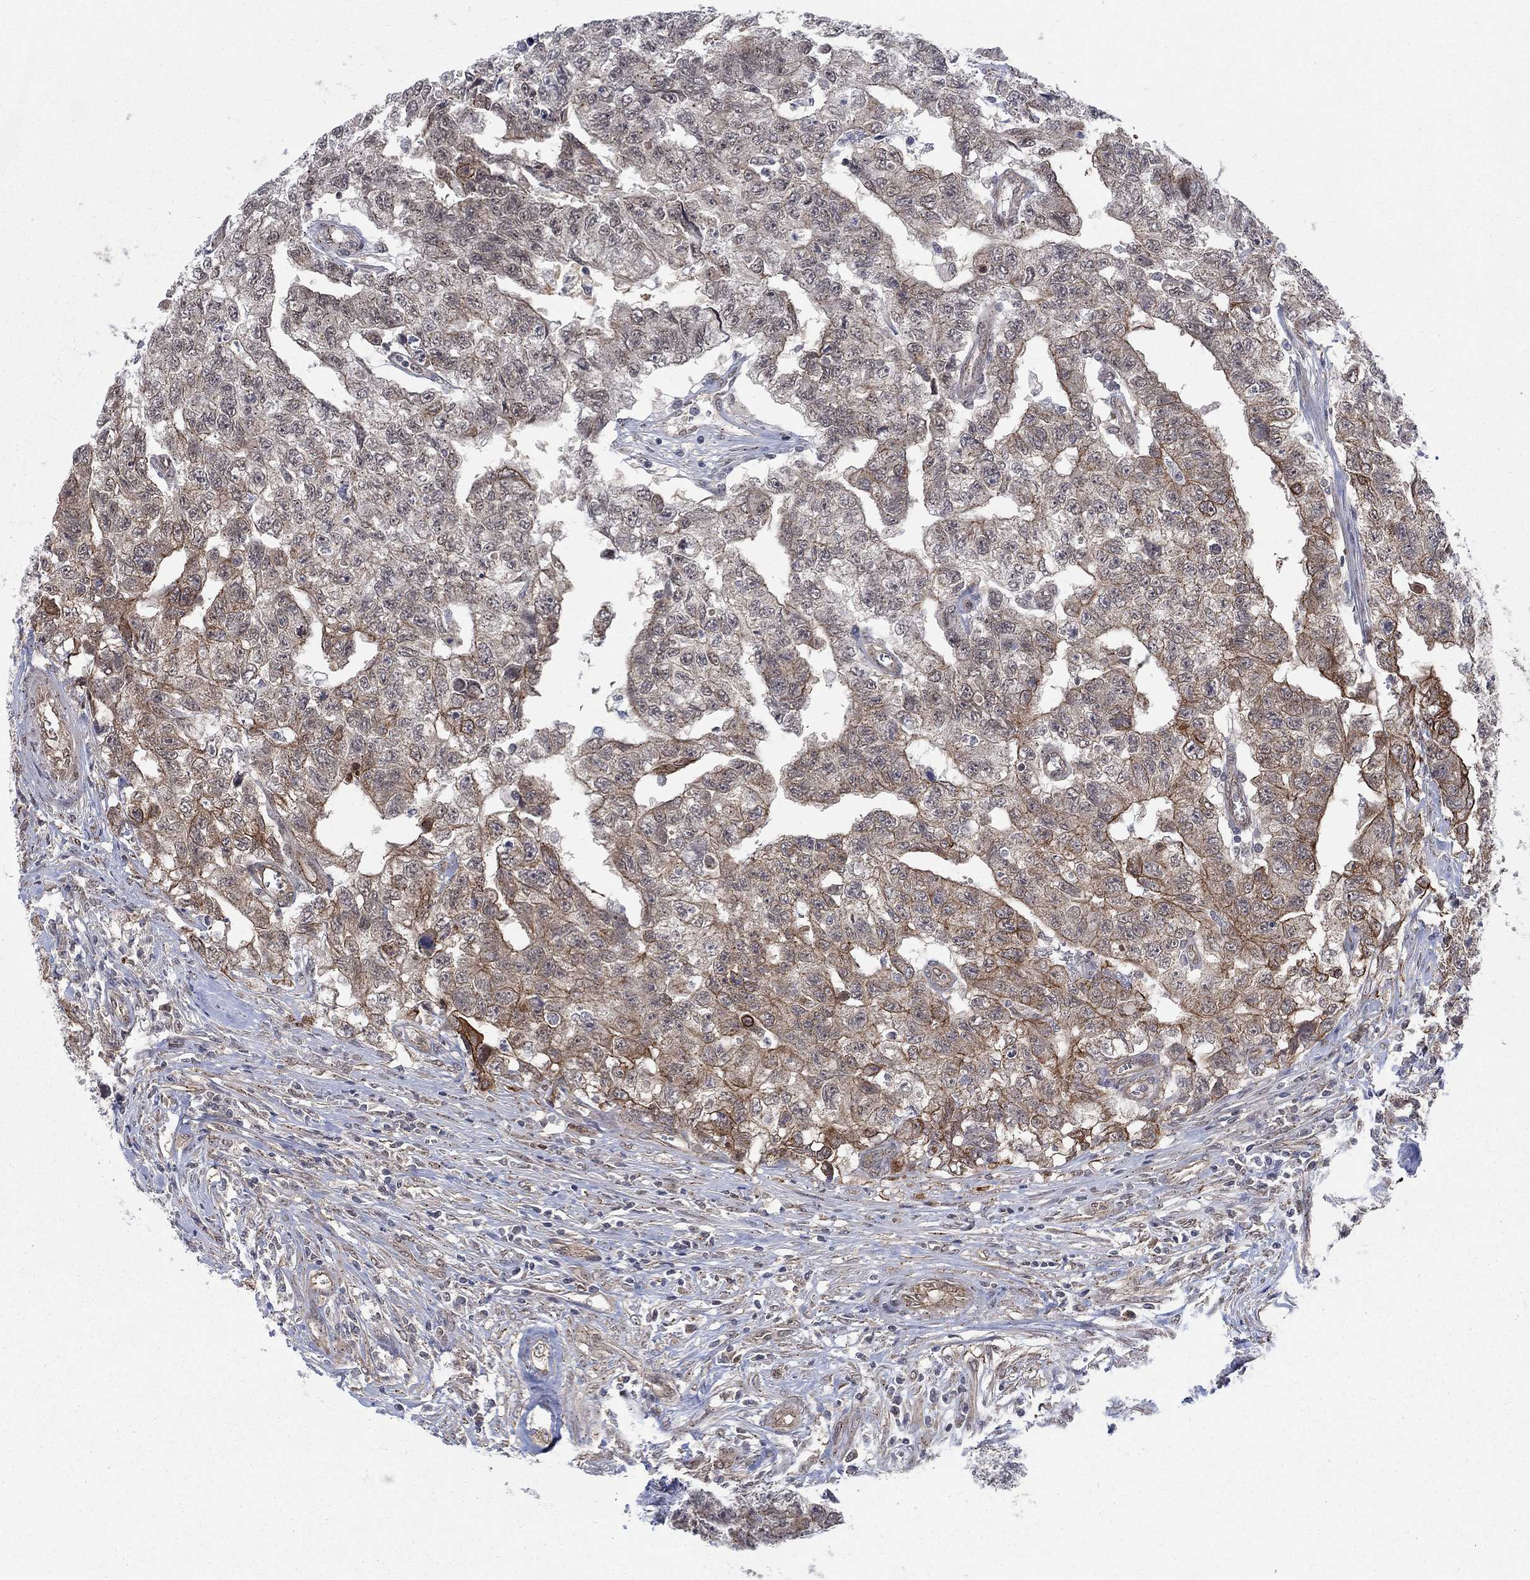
{"staining": {"intensity": "strong", "quantity": "<25%", "location": "cytoplasmic/membranous"}, "tissue": "testis cancer", "cell_type": "Tumor cells", "image_type": "cancer", "snomed": [{"axis": "morphology", "description": "Carcinoma, Embryonal, NOS"}, {"axis": "topography", "description": "Testis"}], "caption": "A micrograph showing strong cytoplasmic/membranous expression in about <25% of tumor cells in testis cancer, as visualized by brown immunohistochemical staining.", "gene": "SH3RF1", "patient": {"sex": "male", "age": 24}}